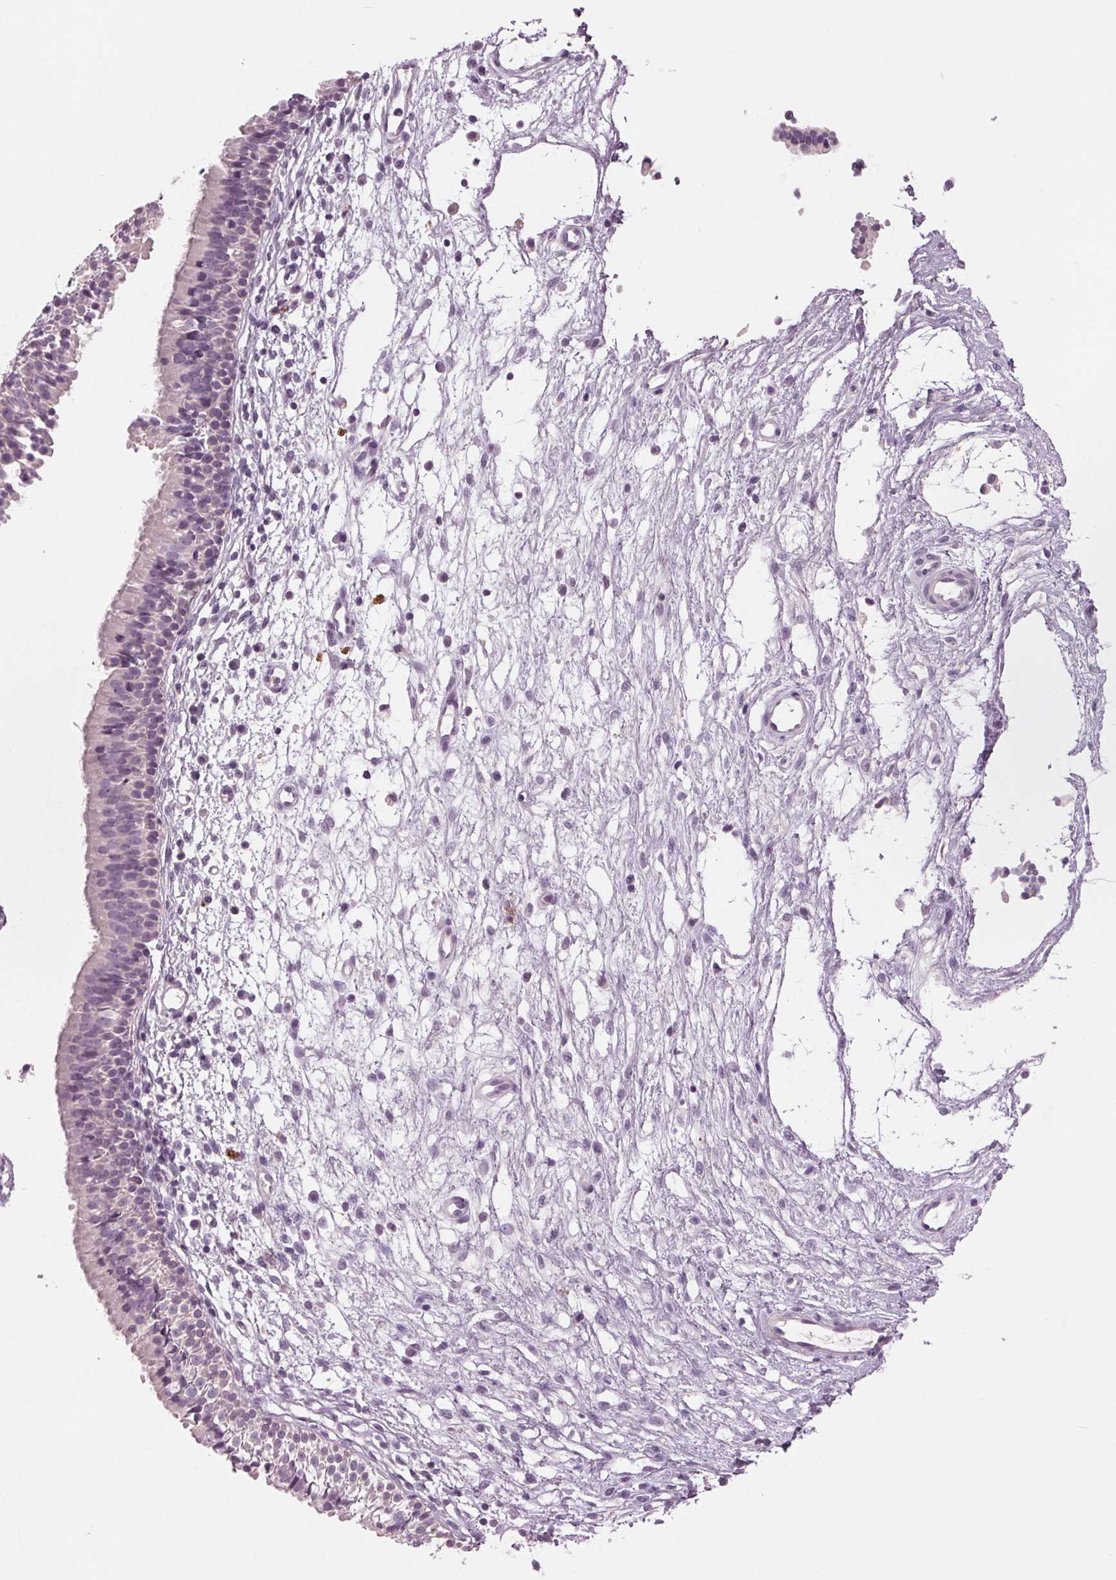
{"staining": {"intensity": "weak", "quantity": "<25%", "location": "nuclear"}, "tissue": "nasopharynx", "cell_type": "Respiratory epithelial cells", "image_type": "normal", "snomed": [{"axis": "morphology", "description": "Normal tissue, NOS"}, {"axis": "topography", "description": "Nasopharynx"}], "caption": "The photomicrograph shows no staining of respiratory epithelial cells in unremarkable nasopharynx.", "gene": "BHLHE22", "patient": {"sex": "male", "age": 24}}